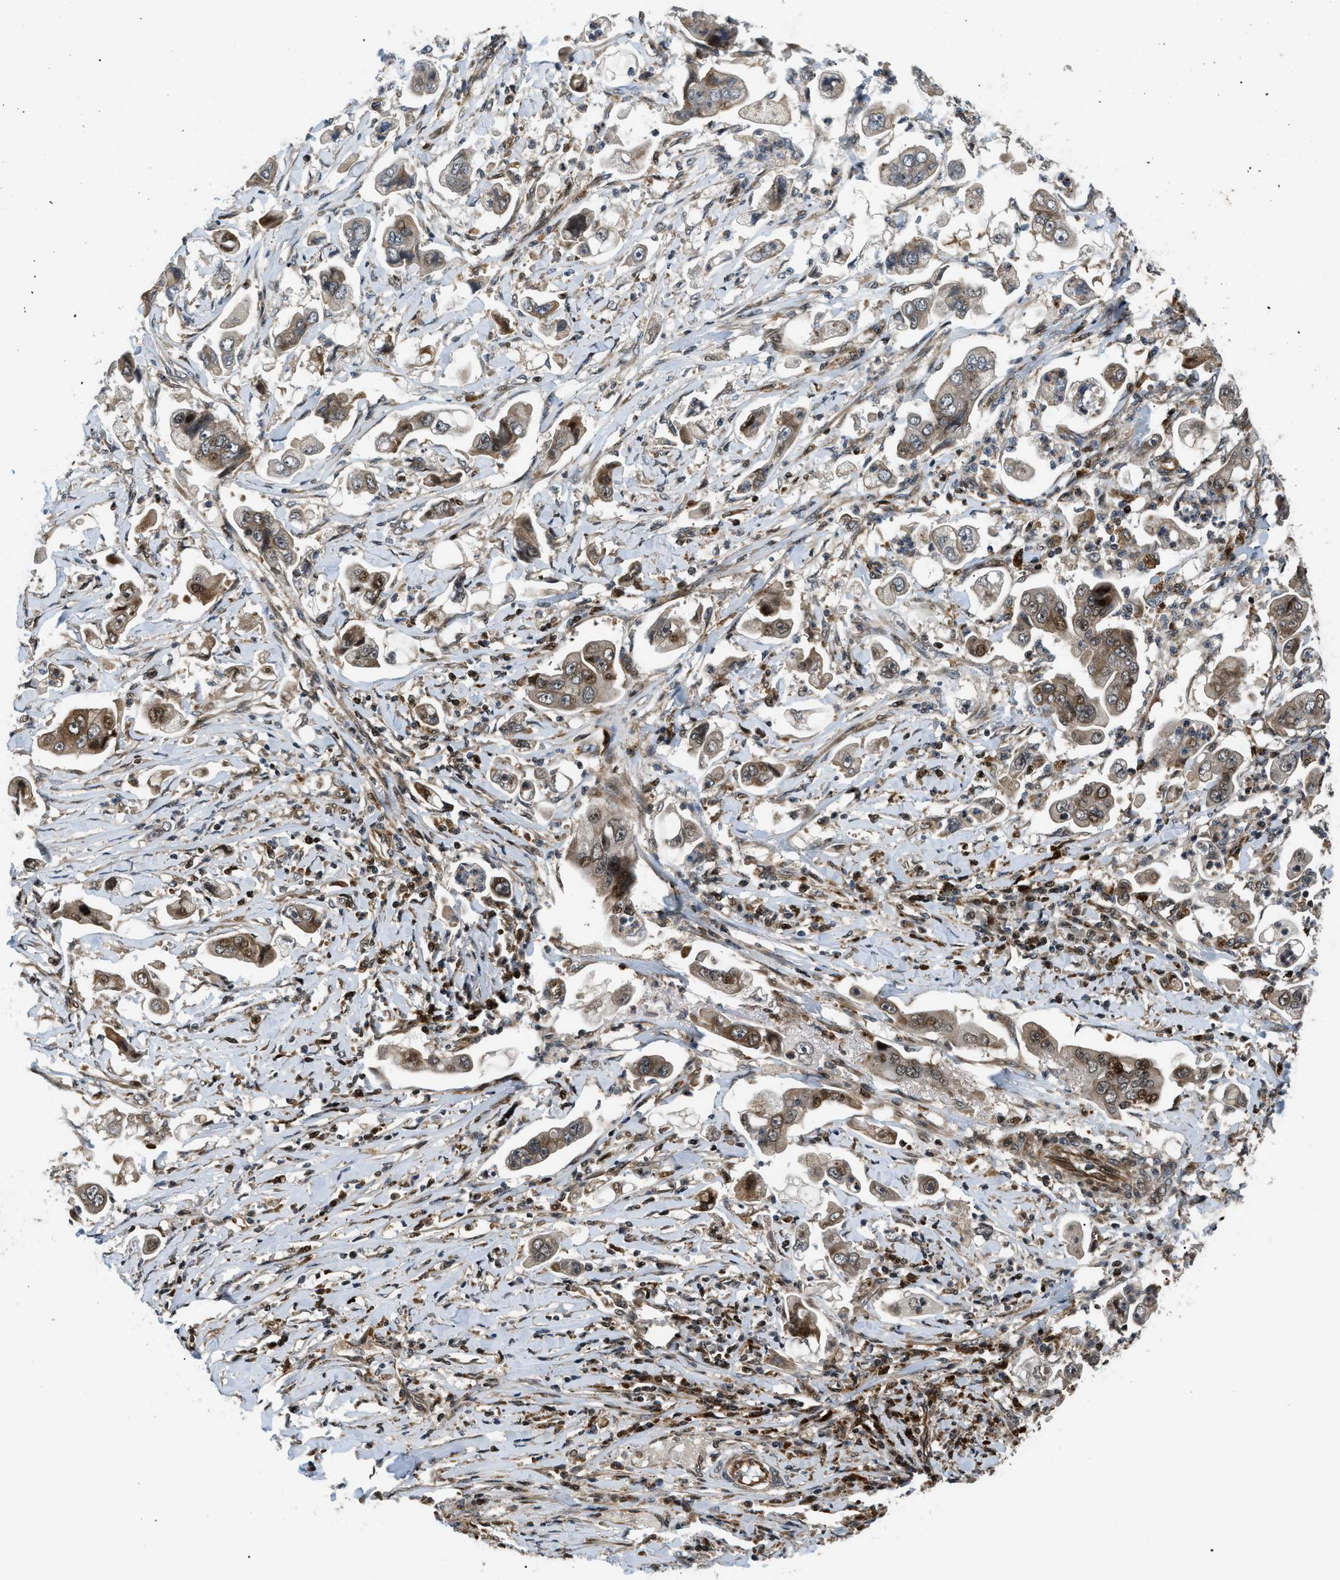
{"staining": {"intensity": "moderate", "quantity": "25%-75%", "location": "cytoplasmic/membranous,nuclear"}, "tissue": "stomach cancer", "cell_type": "Tumor cells", "image_type": "cancer", "snomed": [{"axis": "morphology", "description": "Adenocarcinoma, NOS"}, {"axis": "topography", "description": "Stomach"}], "caption": "The histopathology image shows immunohistochemical staining of stomach cancer (adenocarcinoma). There is moderate cytoplasmic/membranous and nuclear positivity is identified in about 25%-75% of tumor cells.", "gene": "LTA4H", "patient": {"sex": "male", "age": 62}}